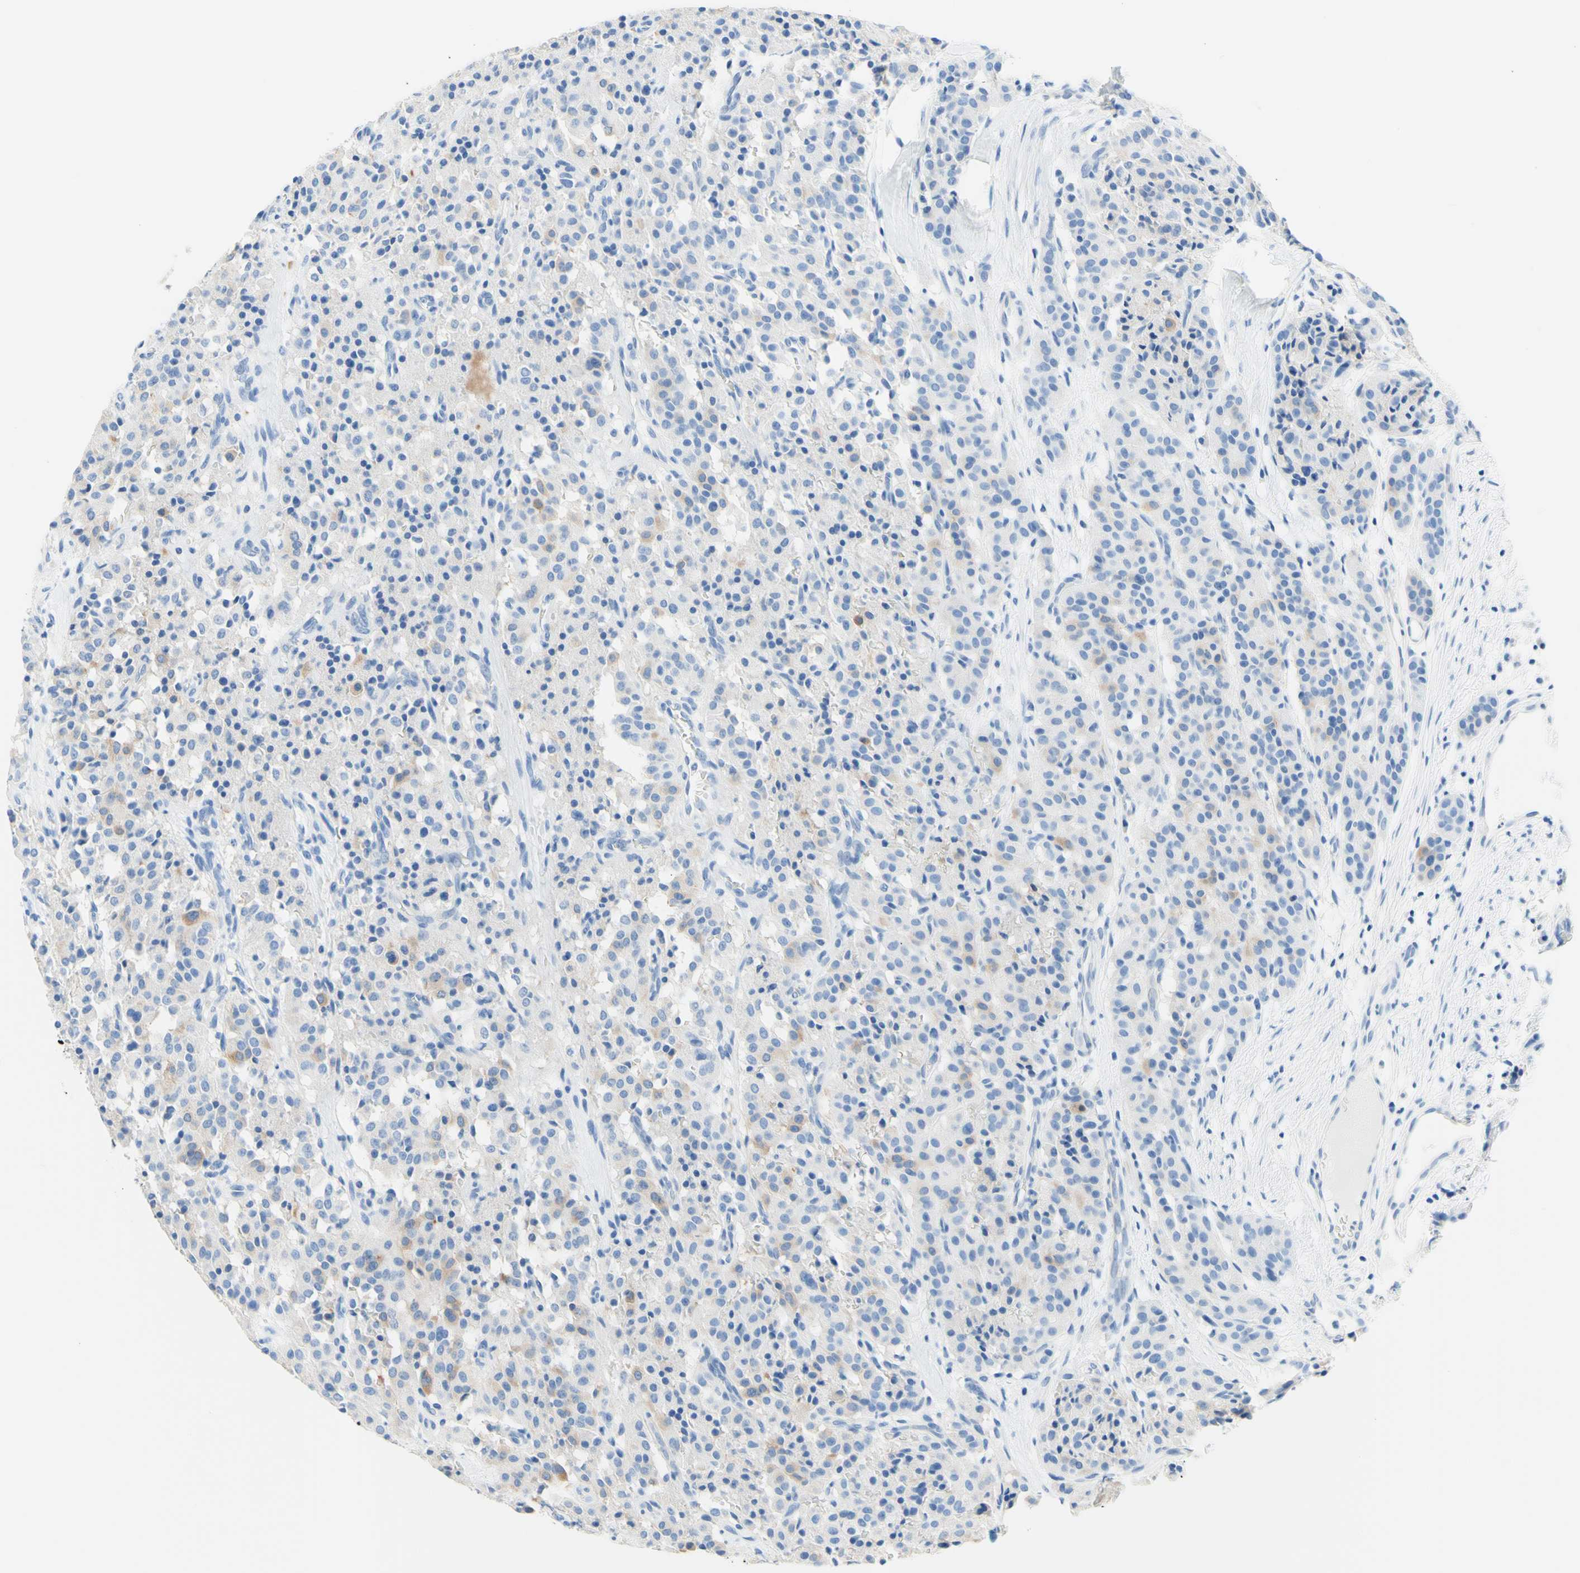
{"staining": {"intensity": "weak", "quantity": "<25%", "location": "cytoplasmic/membranous"}, "tissue": "carcinoid", "cell_type": "Tumor cells", "image_type": "cancer", "snomed": [{"axis": "morphology", "description": "Carcinoid, malignant, NOS"}, {"axis": "topography", "description": "Lung"}], "caption": "A micrograph of human carcinoid is negative for staining in tumor cells. (Brightfield microscopy of DAB IHC at high magnification).", "gene": "HPCA", "patient": {"sex": "male", "age": 30}}